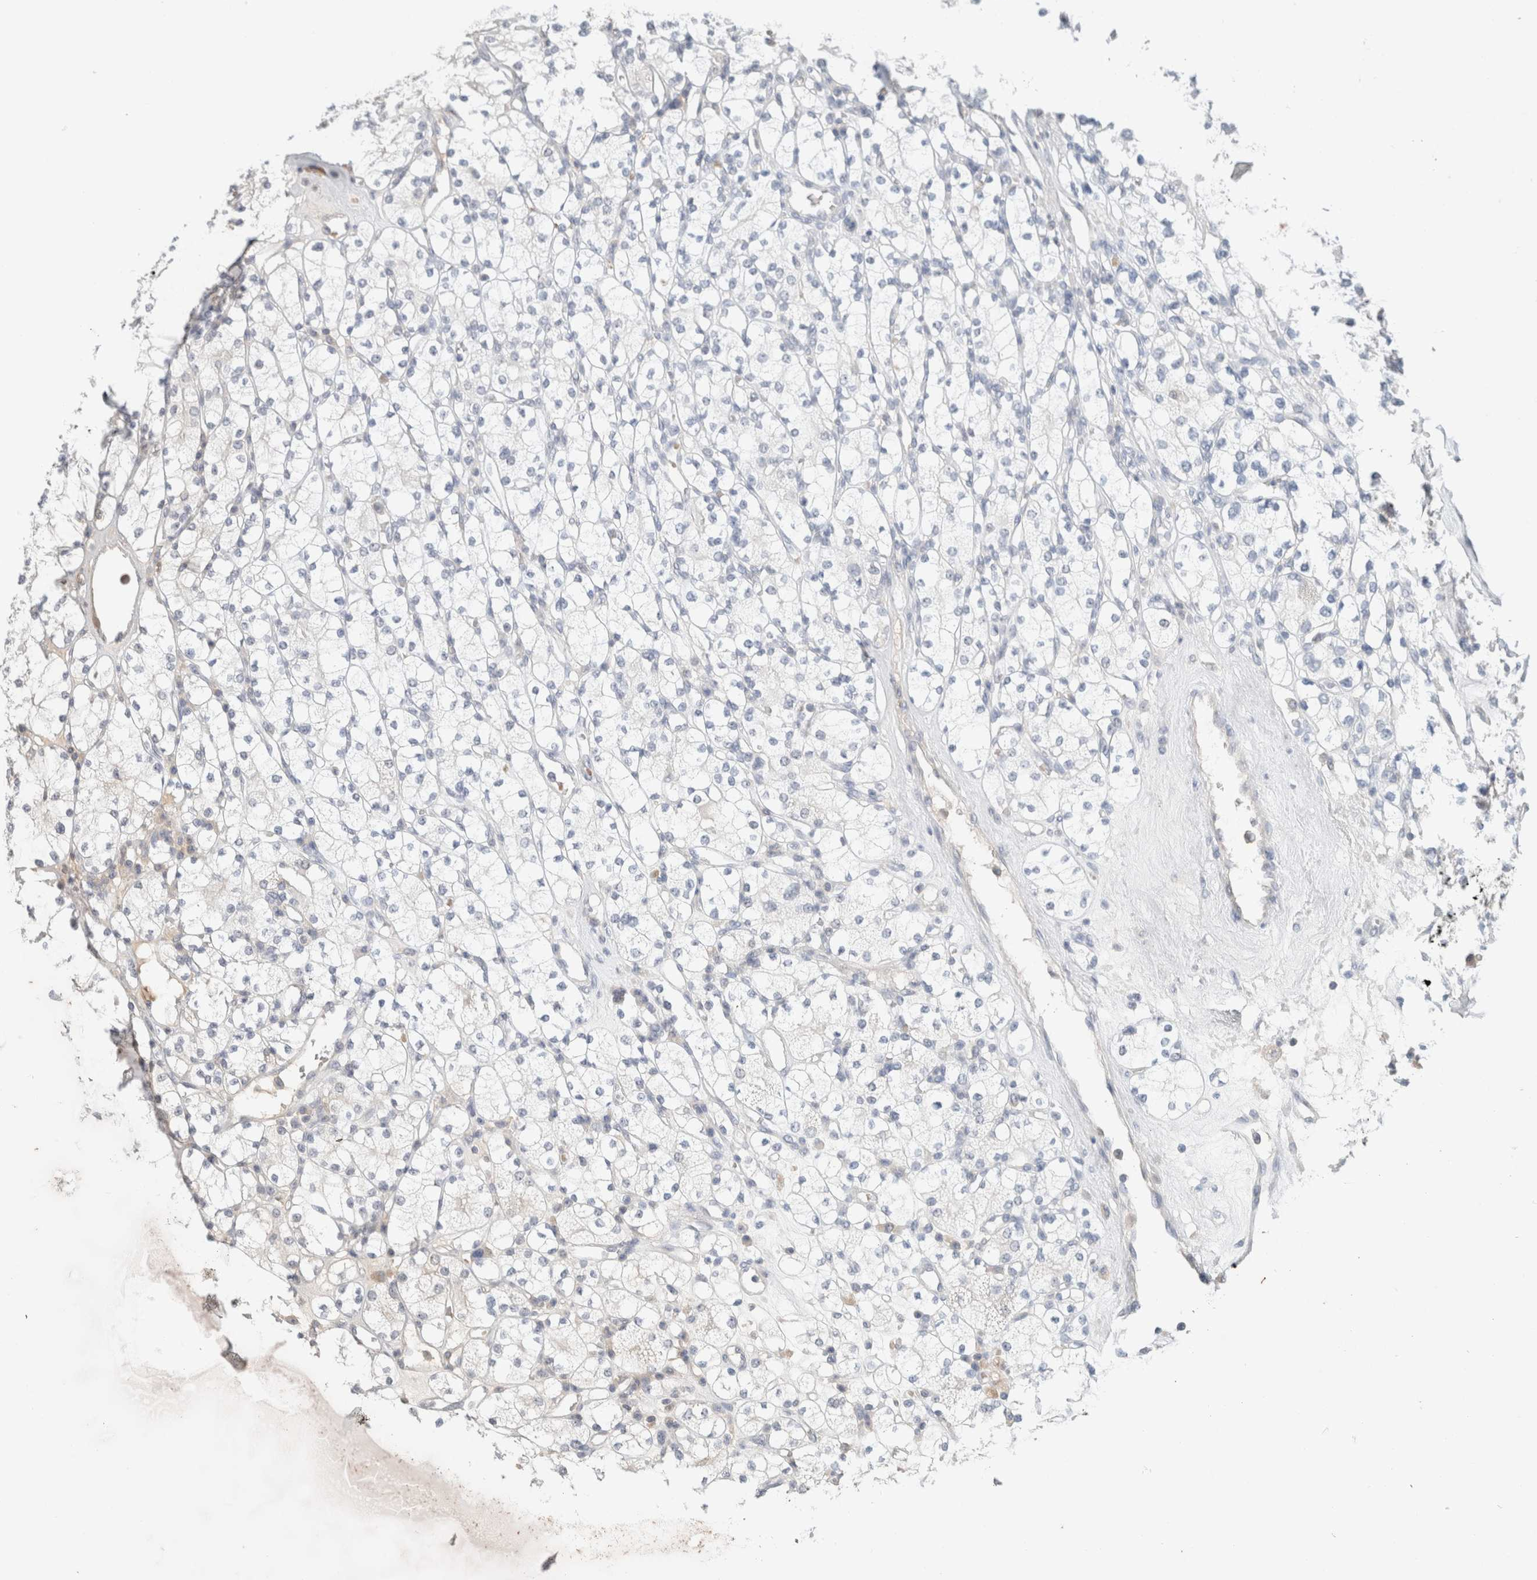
{"staining": {"intensity": "negative", "quantity": "none", "location": "none"}, "tissue": "renal cancer", "cell_type": "Tumor cells", "image_type": "cancer", "snomed": [{"axis": "morphology", "description": "Adenocarcinoma, NOS"}, {"axis": "topography", "description": "Kidney"}], "caption": "There is no significant staining in tumor cells of renal cancer. (DAB immunohistochemistry (IHC) visualized using brightfield microscopy, high magnification).", "gene": "MRM3", "patient": {"sex": "male", "age": 77}}